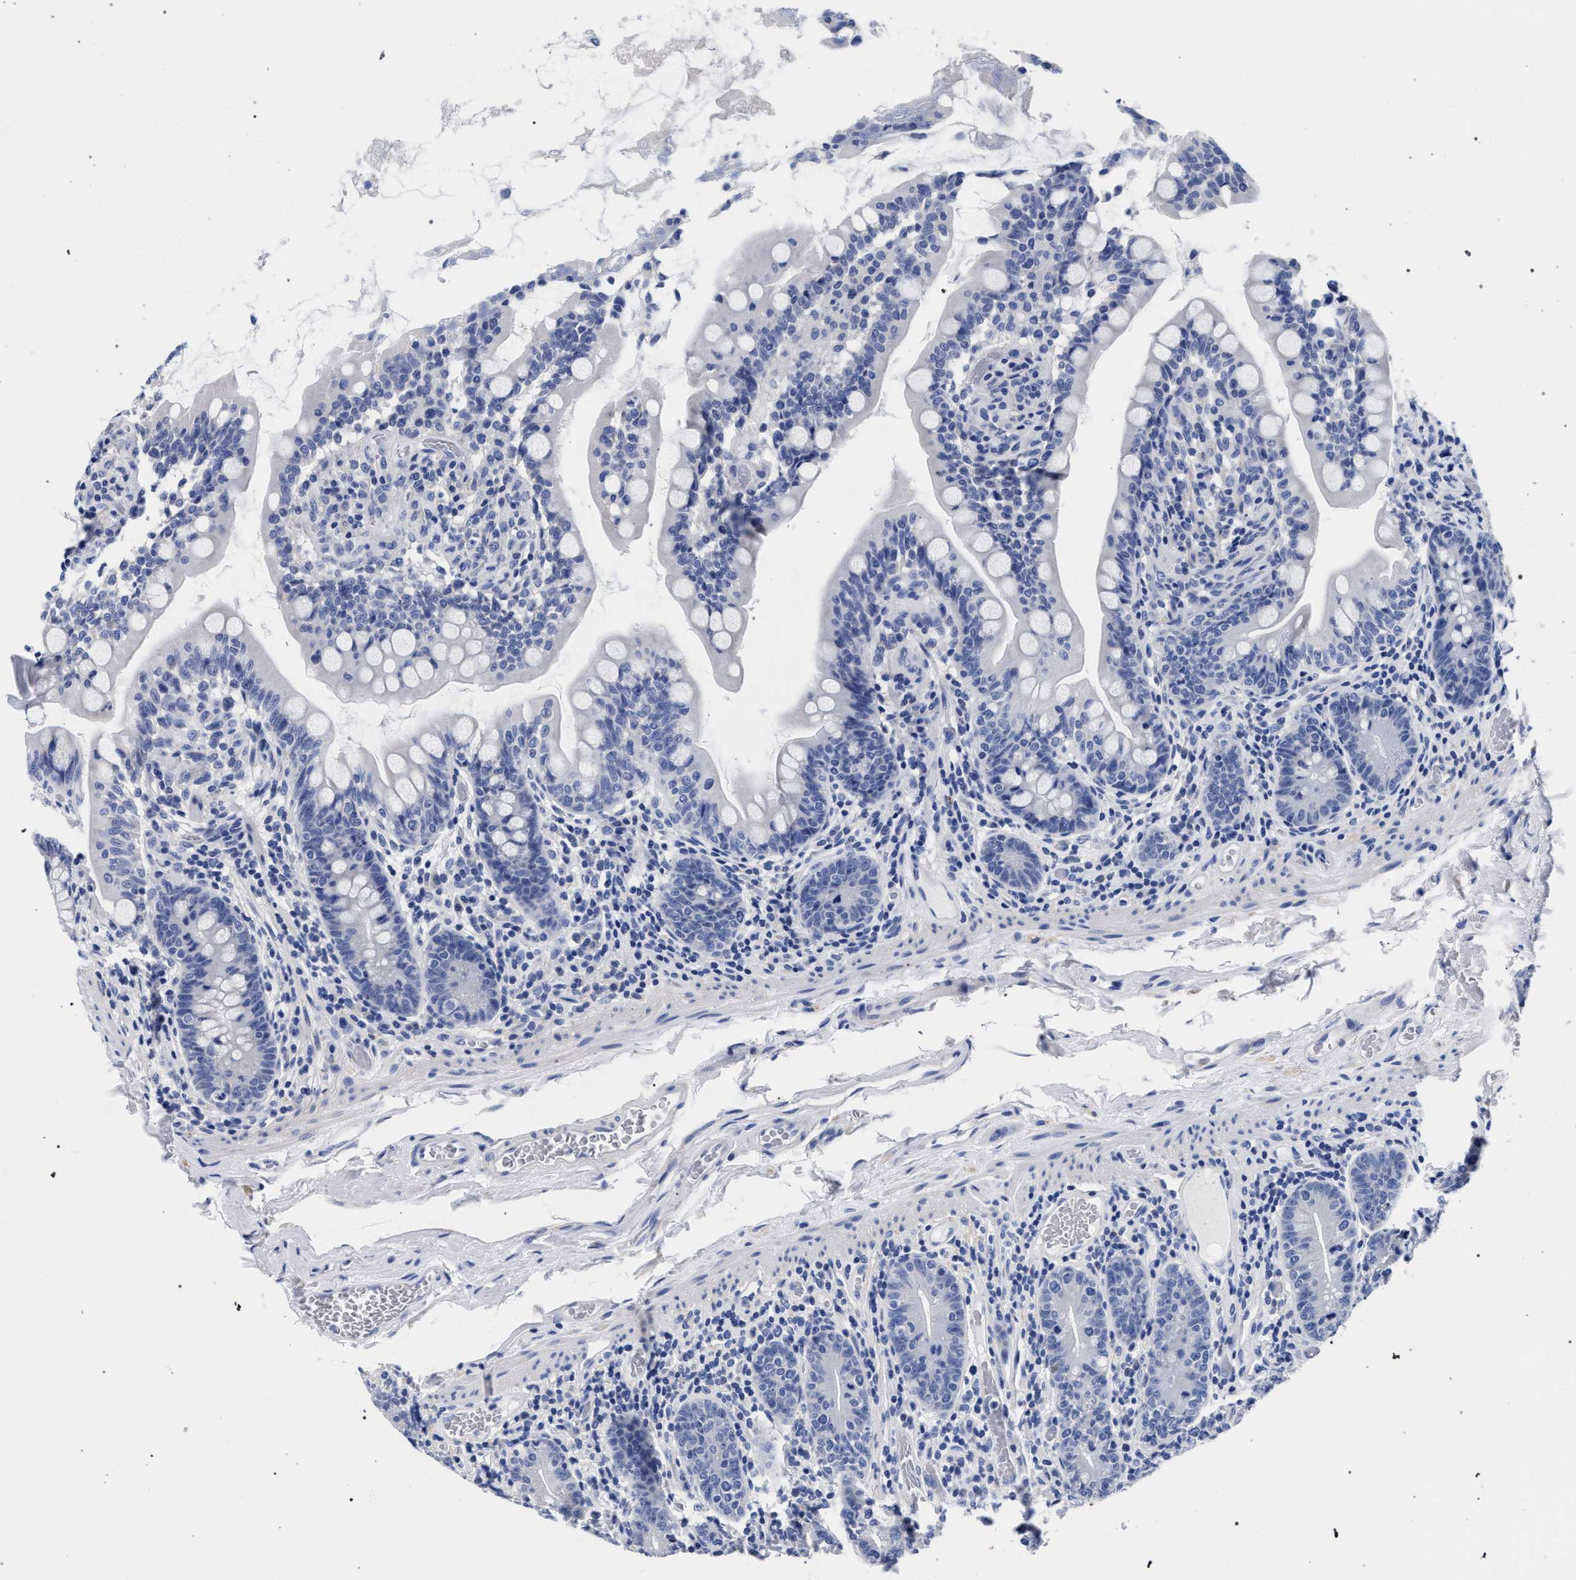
{"staining": {"intensity": "negative", "quantity": "none", "location": "none"}, "tissue": "small intestine", "cell_type": "Glandular cells", "image_type": "normal", "snomed": [{"axis": "morphology", "description": "Normal tissue, NOS"}, {"axis": "topography", "description": "Small intestine"}], "caption": "A high-resolution photomicrograph shows immunohistochemistry (IHC) staining of benign small intestine, which reveals no significant positivity in glandular cells. (Stains: DAB (3,3'-diaminobenzidine) immunohistochemistry (IHC) with hematoxylin counter stain, Microscopy: brightfield microscopy at high magnification).", "gene": "AKAP4", "patient": {"sex": "female", "age": 56}}